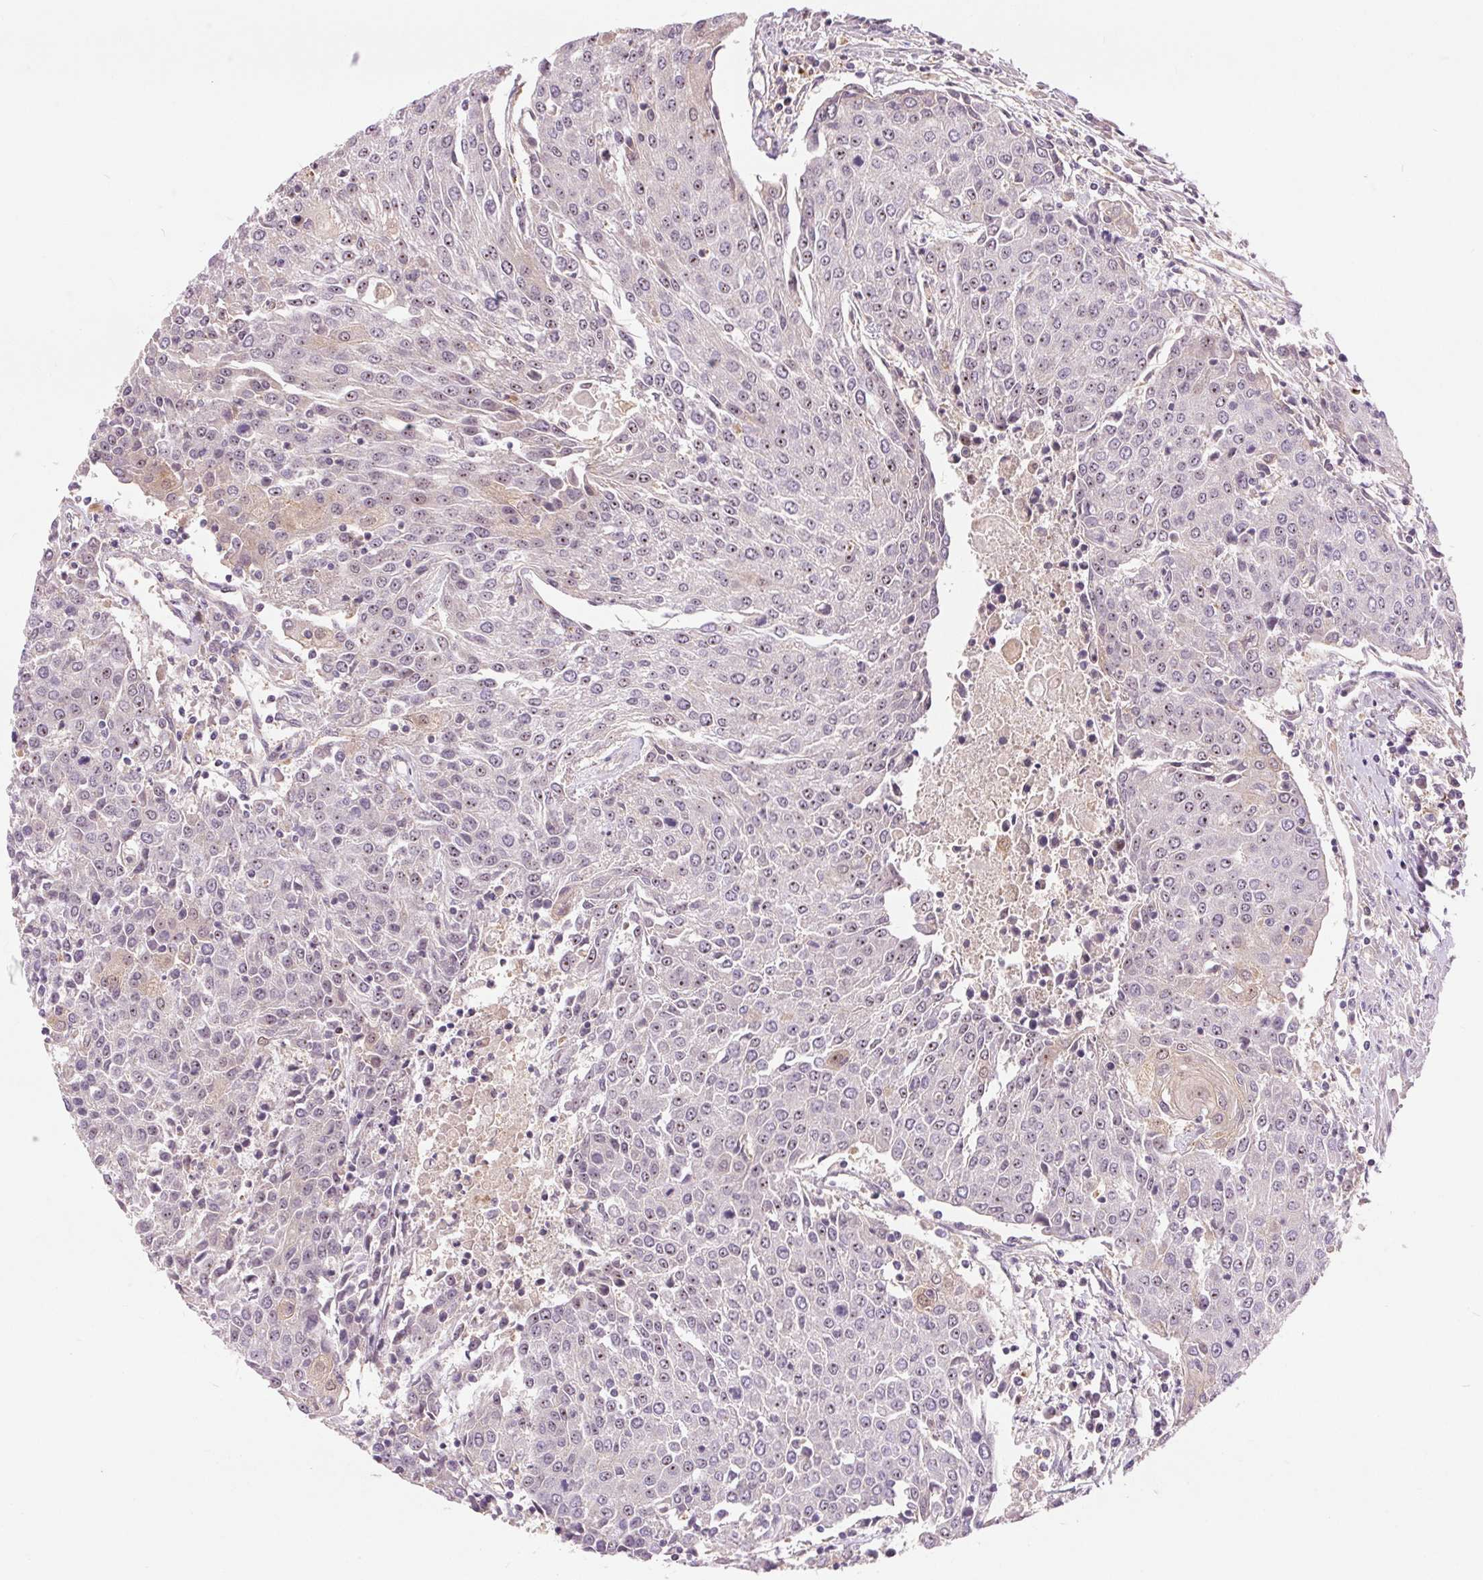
{"staining": {"intensity": "negative", "quantity": "none", "location": "none"}, "tissue": "urothelial cancer", "cell_type": "Tumor cells", "image_type": "cancer", "snomed": [{"axis": "morphology", "description": "Urothelial carcinoma, High grade"}, {"axis": "topography", "description": "Urinary bladder"}], "caption": "Human high-grade urothelial carcinoma stained for a protein using IHC displays no expression in tumor cells.", "gene": "RANBP3L", "patient": {"sex": "female", "age": 85}}